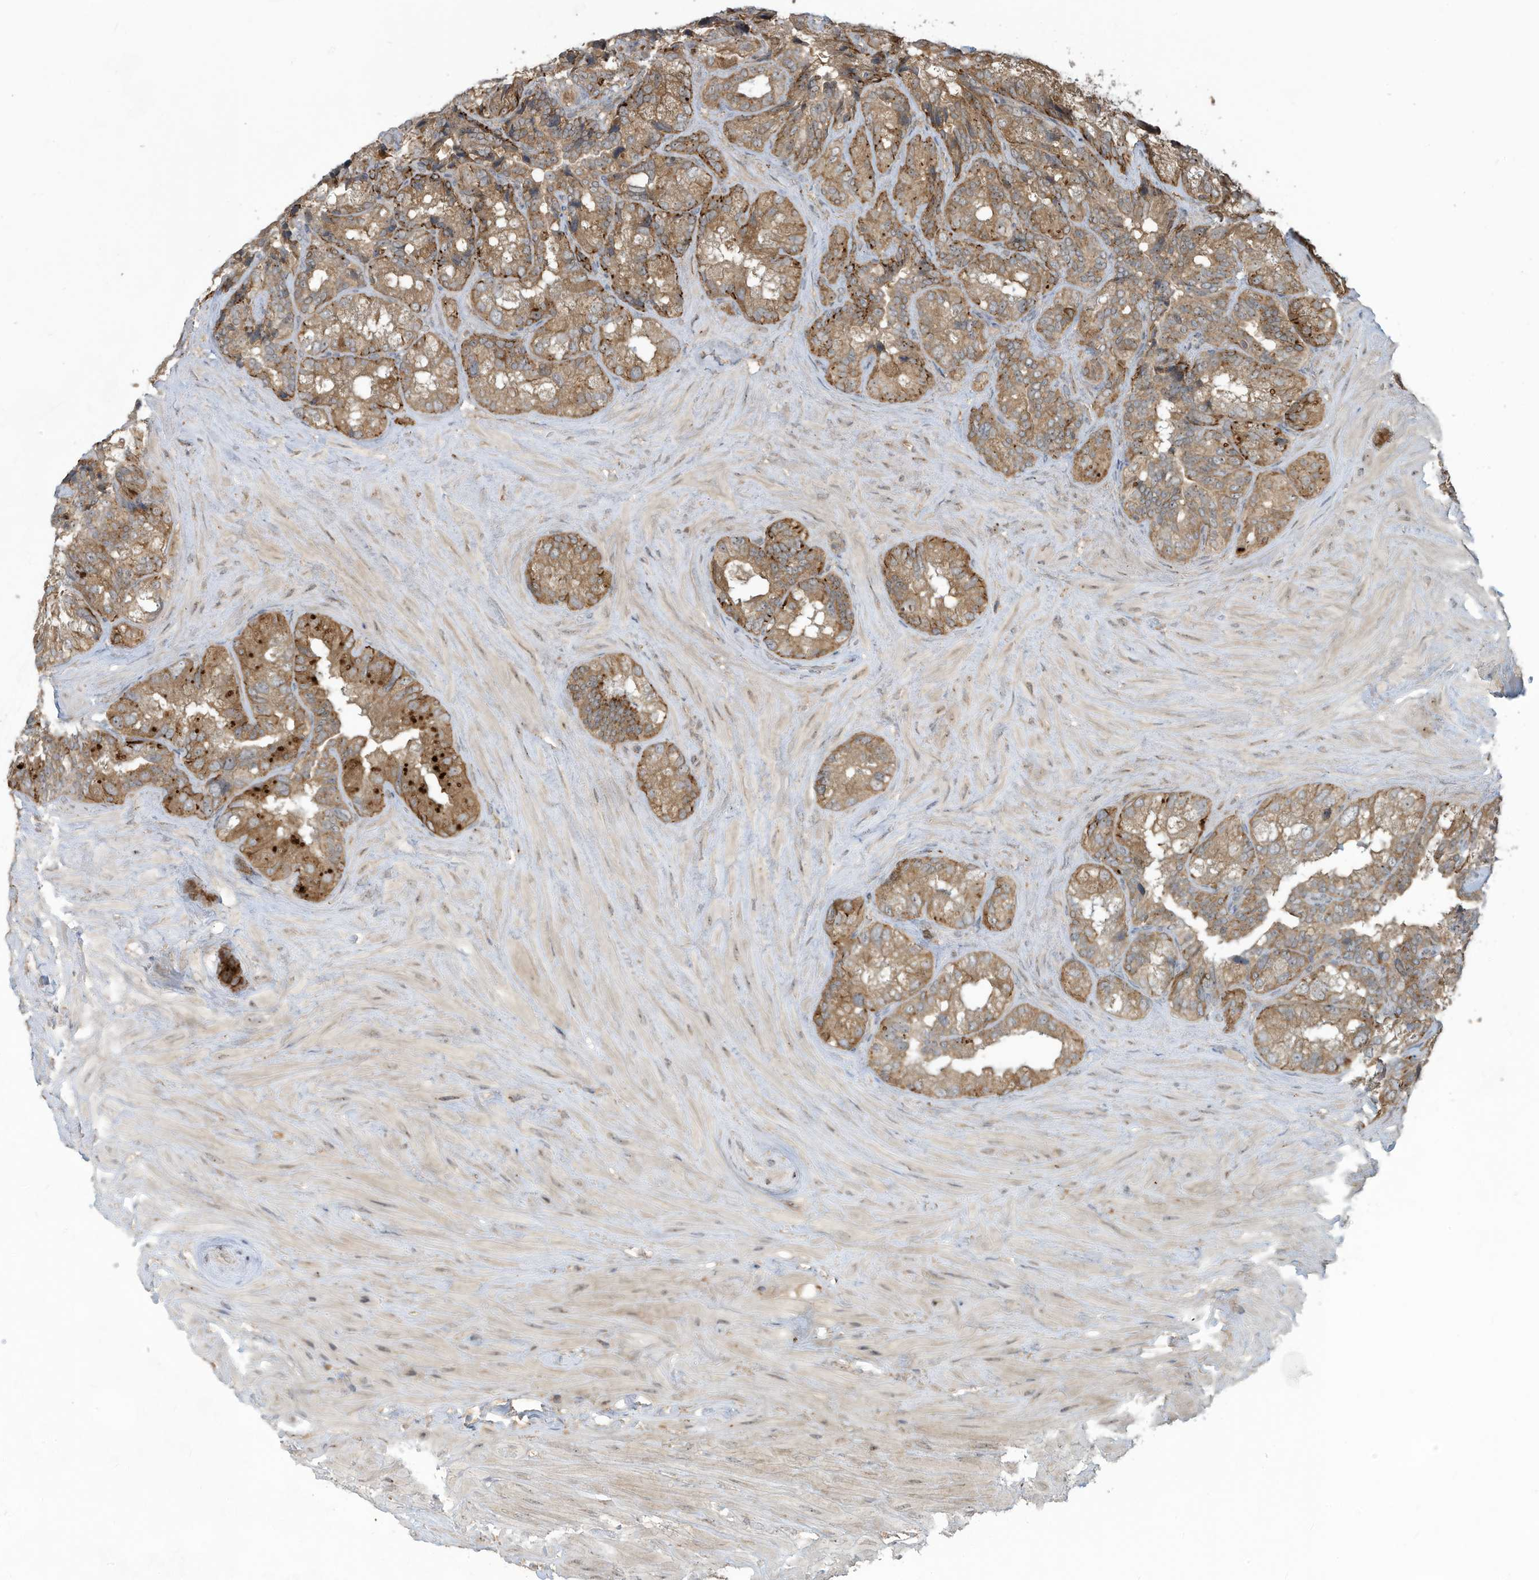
{"staining": {"intensity": "moderate", "quantity": ">75%", "location": "cytoplasmic/membranous"}, "tissue": "seminal vesicle", "cell_type": "Glandular cells", "image_type": "normal", "snomed": [{"axis": "morphology", "description": "Normal tissue, NOS"}, {"axis": "topography", "description": "Prostate"}, {"axis": "topography", "description": "Seminal veicle"}], "caption": "Protein analysis of benign seminal vesicle shows moderate cytoplasmic/membranous expression in about >75% of glandular cells. (DAB (3,3'-diaminobenzidine) IHC with brightfield microscopy, high magnification).", "gene": "CARF", "patient": {"sex": "male", "age": 68}}